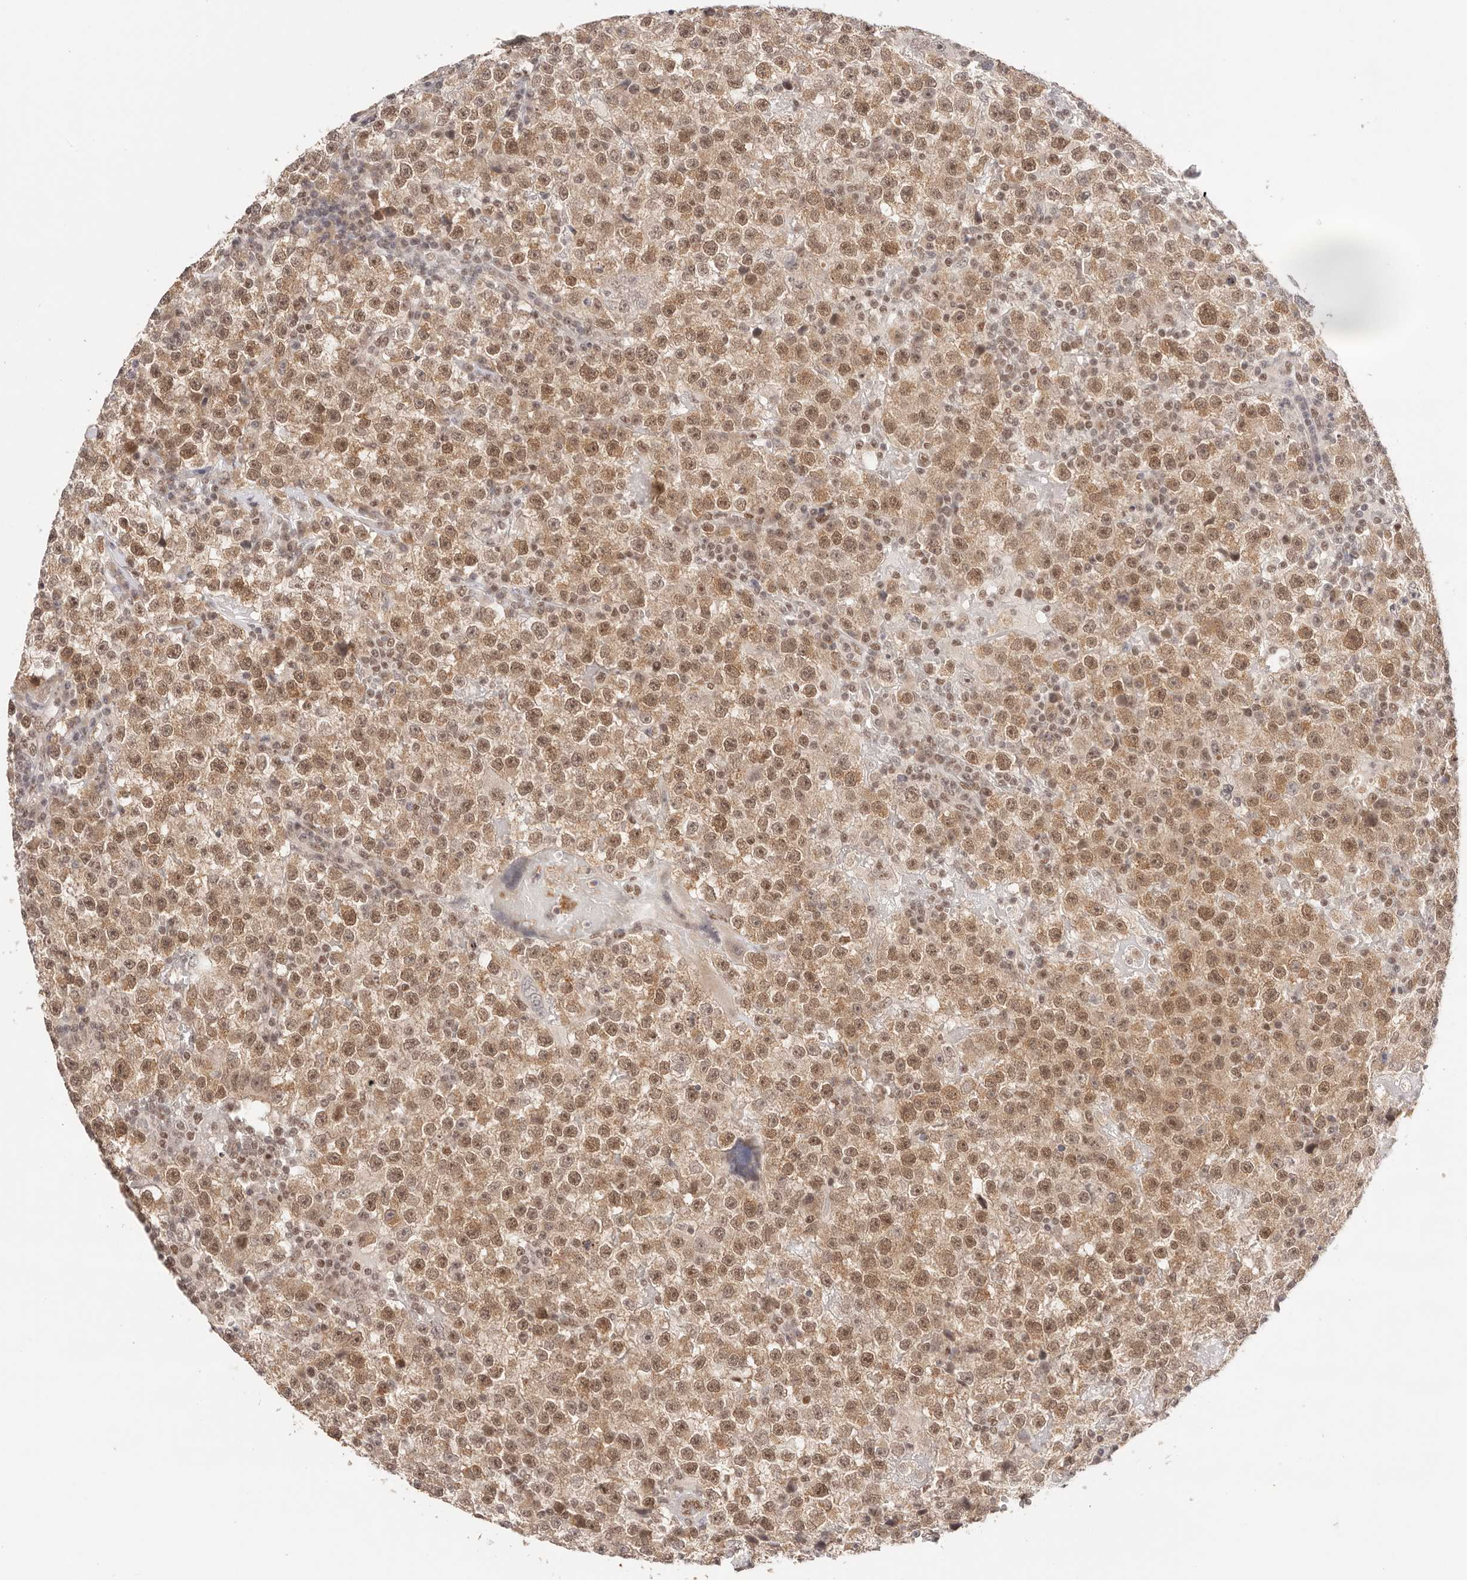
{"staining": {"intensity": "moderate", "quantity": ">75%", "location": "cytoplasmic/membranous,nuclear"}, "tissue": "testis cancer", "cell_type": "Tumor cells", "image_type": "cancer", "snomed": [{"axis": "morphology", "description": "Seminoma, NOS"}, {"axis": "topography", "description": "Testis"}], "caption": "Brown immunohistochemical staining in testis cancer reveals moderate cytoplasmic/membranous and nuclear staining in about >75% of tumor cells.", "gene": "RFC3", "patient": {"sex": "male", "age": 22}}